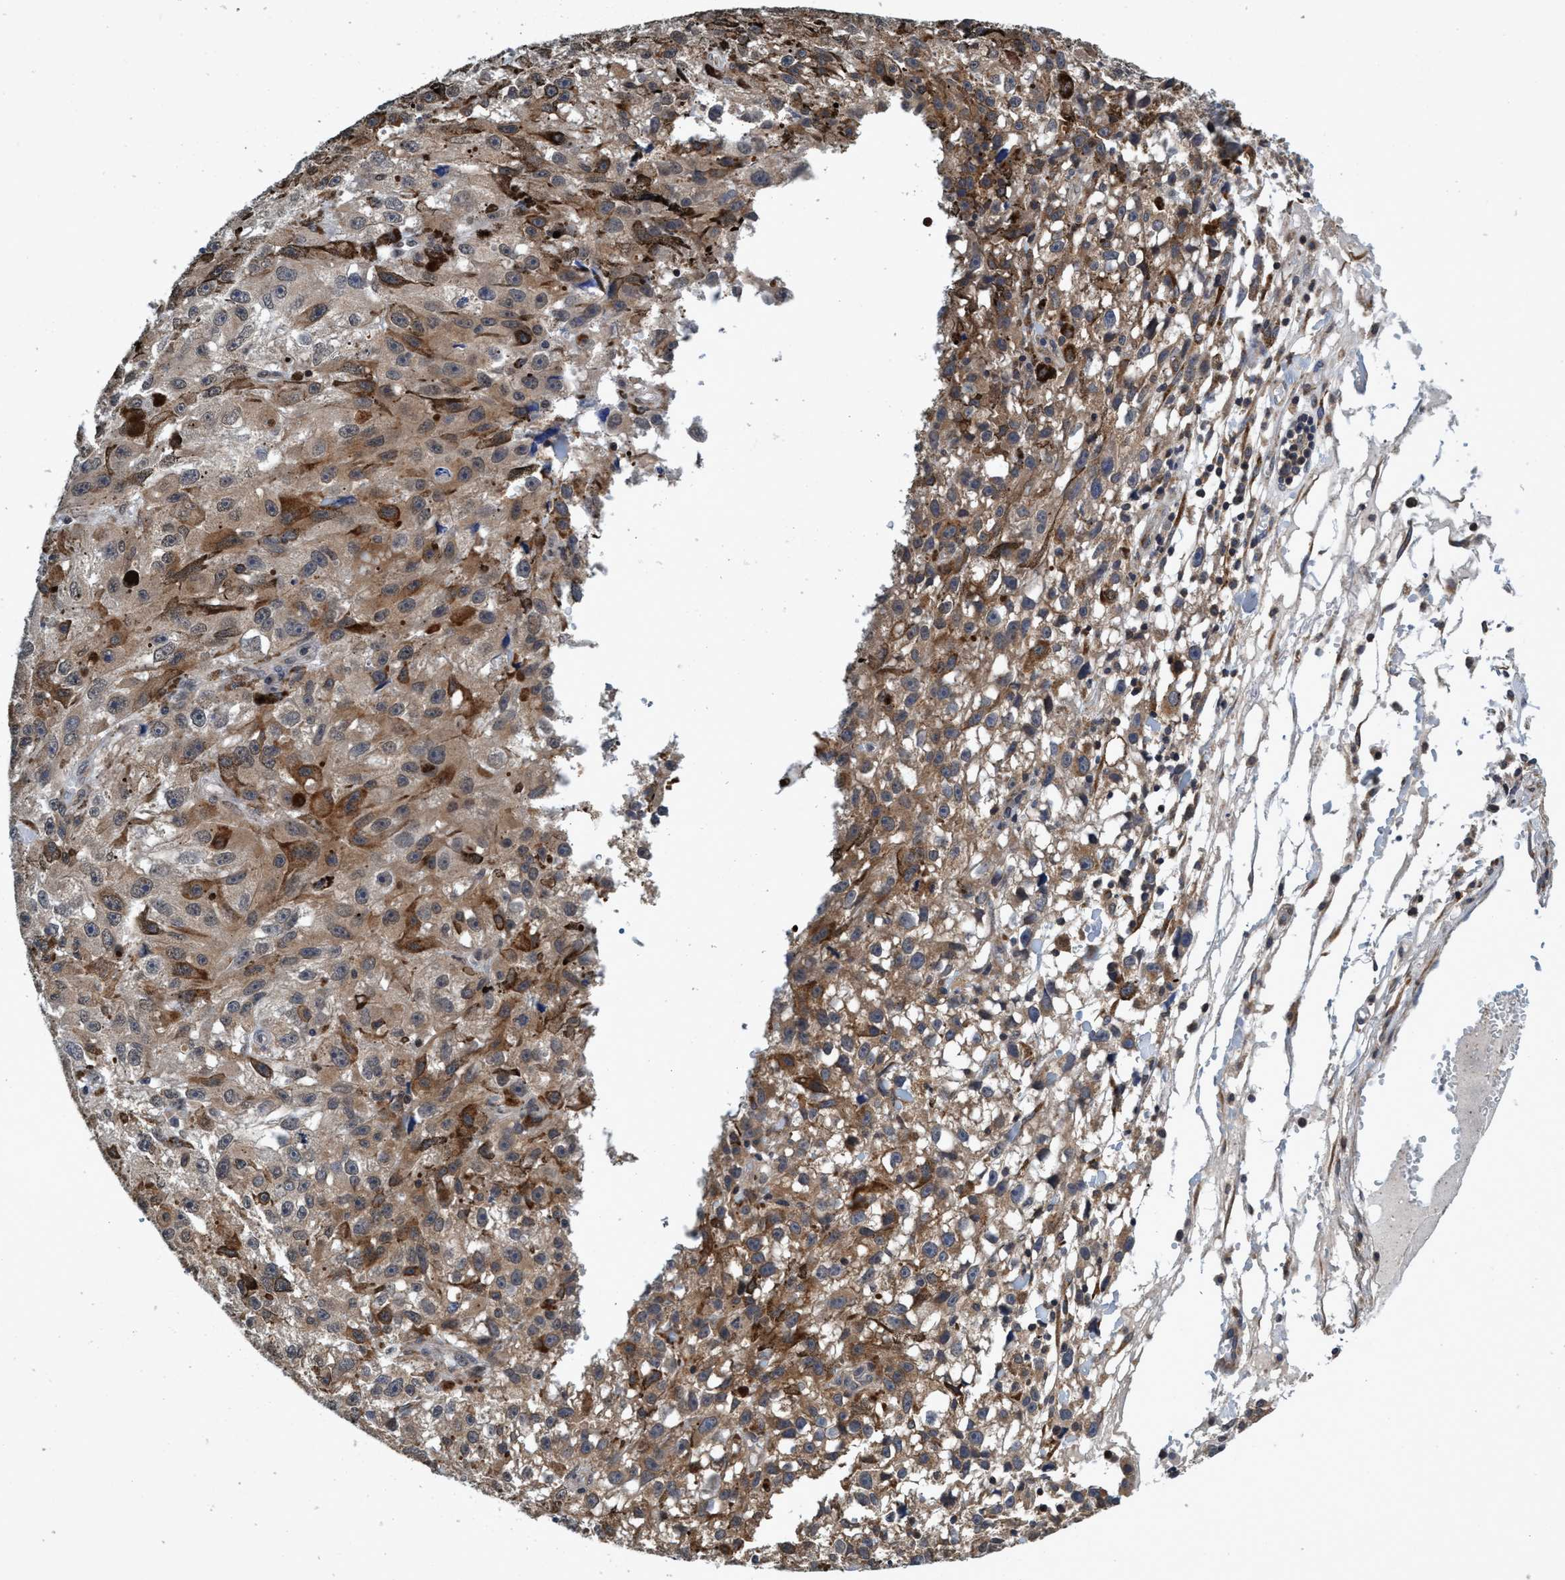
{"staining": {"intensity": "weak", "quantity": ">75%", "location": "cytoplasmic/membranous"}, "tissue": "melanoma", "cell_type": "Tumor cells", "image_type": "cancer", "snomed": [{"axis": "morphology", "description": "Malignant melanoma, NOS"}, {"axis": "topography", "description": "Skin"}], "caption": "There is low levels of weak cytoplasmic/membranous staining in tumor cells of malignant melanoma, as demonstrated by immunohistochemical staining (brown color).", "gene": "CALCOCO2", "patient": {"sex": "female", "age": 104}}